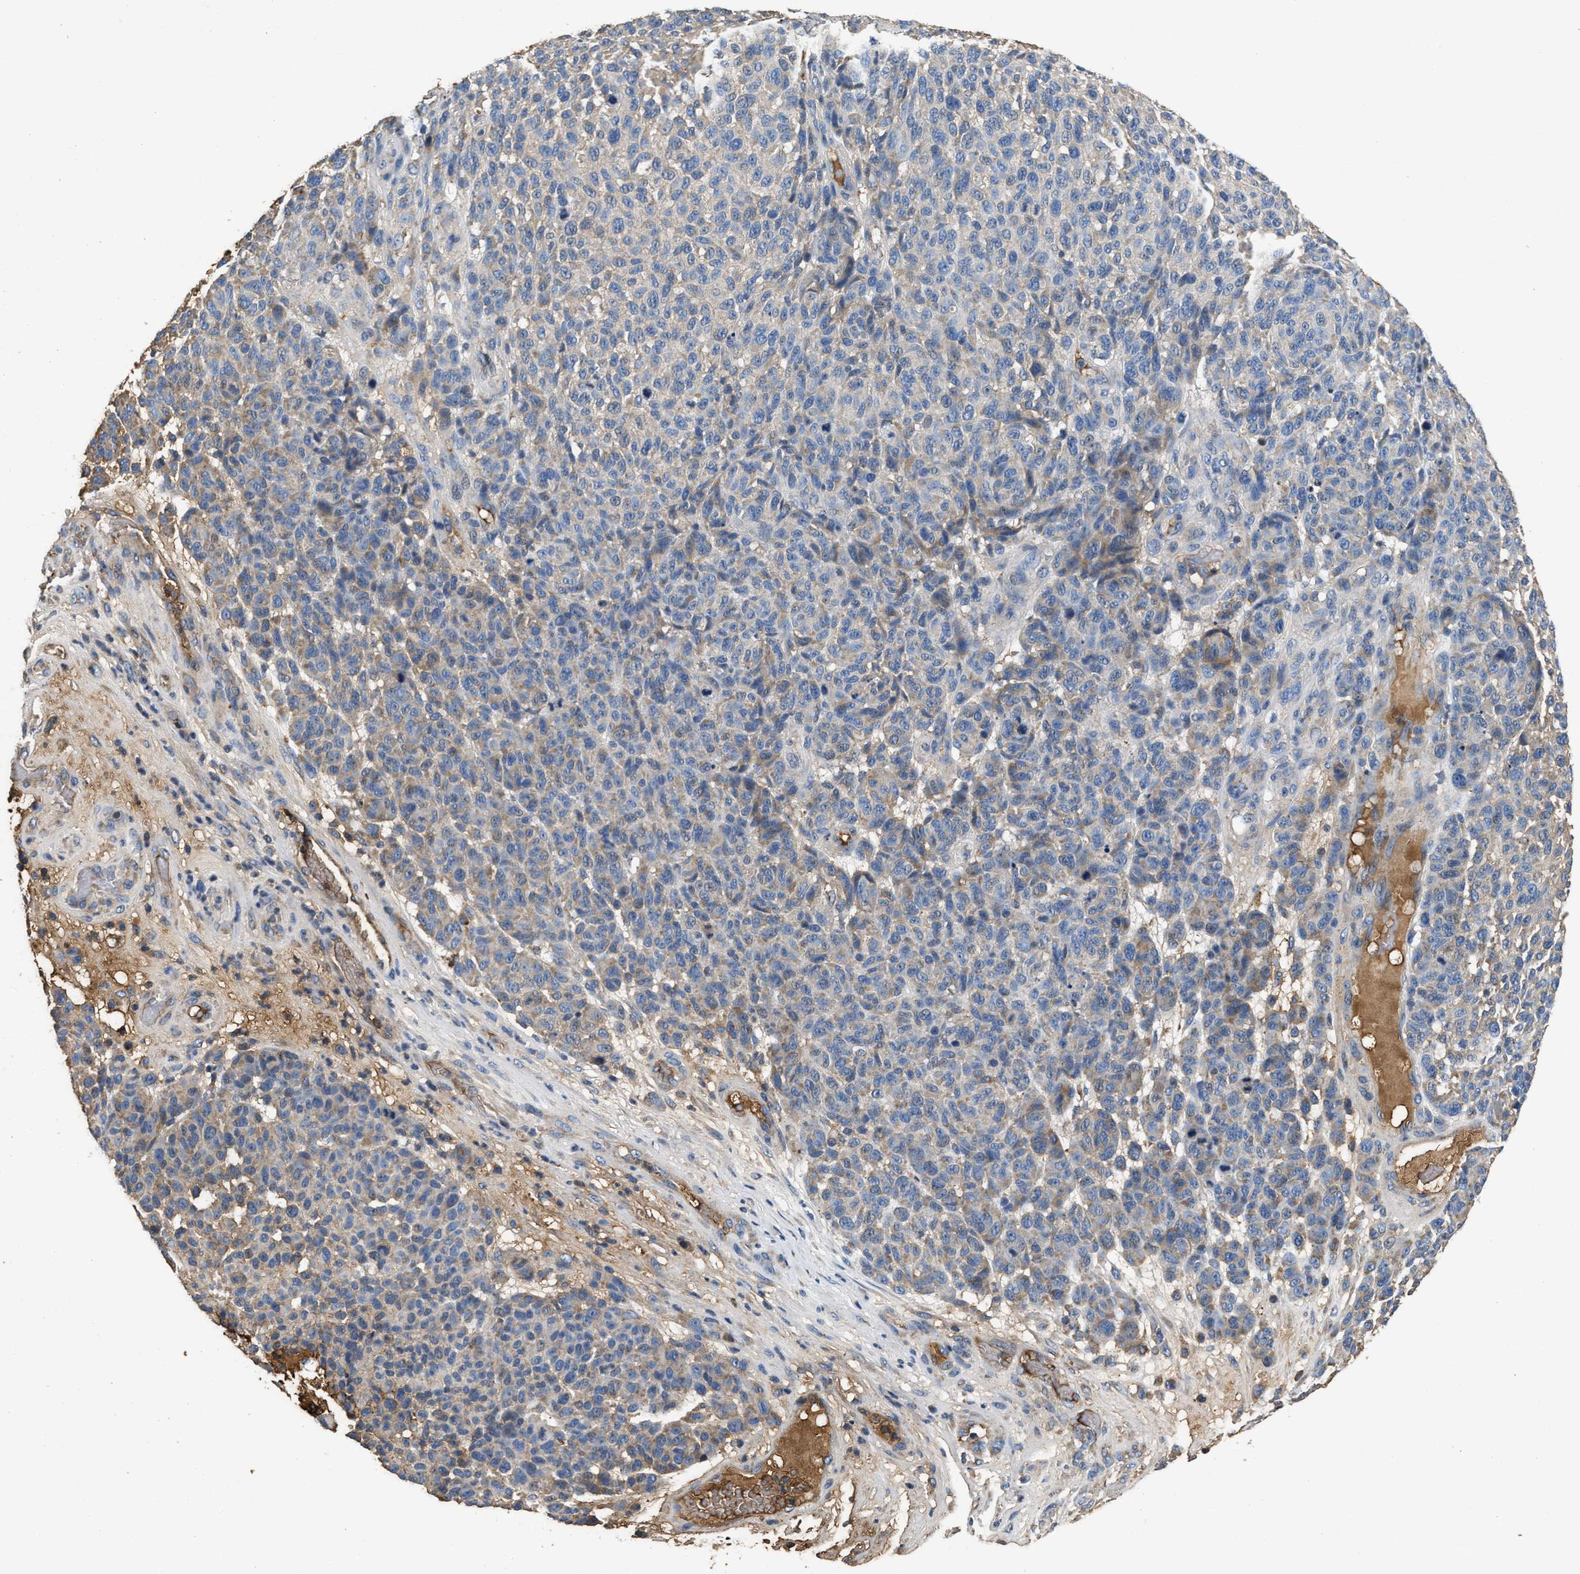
{"staining": {"intensity": "moderate", "quantity": "<25%", "location": "cytoplasmic/membranous"}, "tissue": "melanoma", "cell_type": "Tumor cells", "image_type": "cancer", "snomed": [{"axis": "morphology", "description": "Malignant melanoma, NOS"}, {"axis": "topography", "description": "Skin"}], "caption": "IHC image of melanoma stained for a protein (brown), which reveals low levels of moderate cytoplasmic/membranous positivity in approximately <25% of tumor cells.", "gene": "C3", "patient": {"sex": "male", "age": 59}}